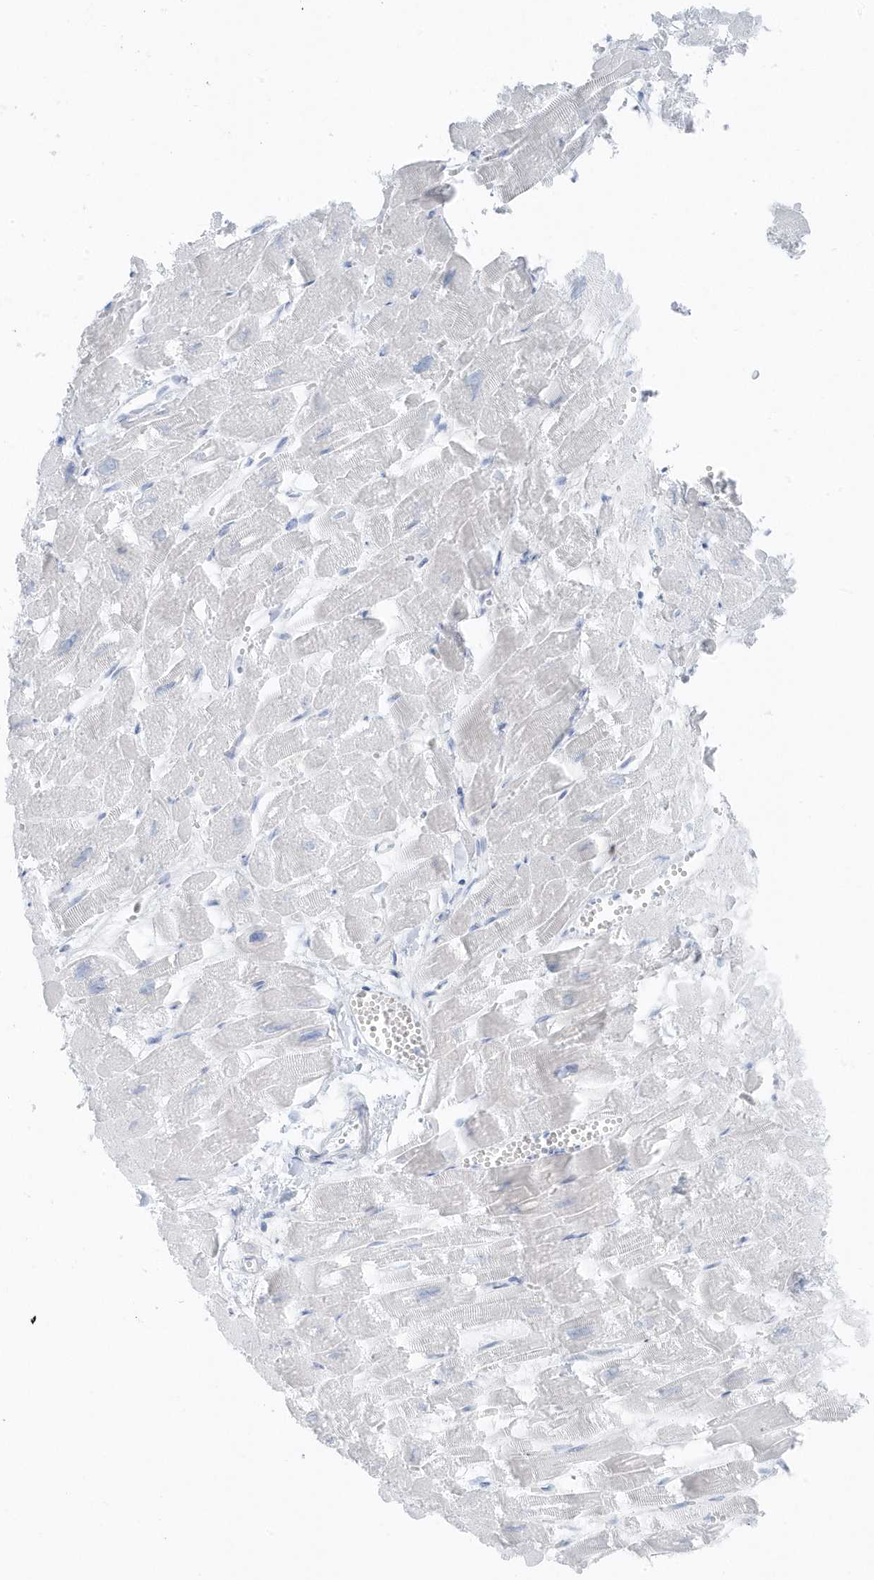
{"staining": {"intensity": "negative", "quantity": "none", "location": "none"}, "tissue": "heart muscle", "cell_type": "Cardiomyocytes", "image_type": "normal", "snomed": [{"axis": "morphology", "description": "Normal tissue, NOS"}, {"axis": "topography", "description": "Heart"}], "caption": "This is an immunohistochemistry histopathology image of unremarkable heart muscle. There is no staining in cardiomyocytes.", "gene": "SMIM34", "patient": {"sex": "male", "age": 54}}